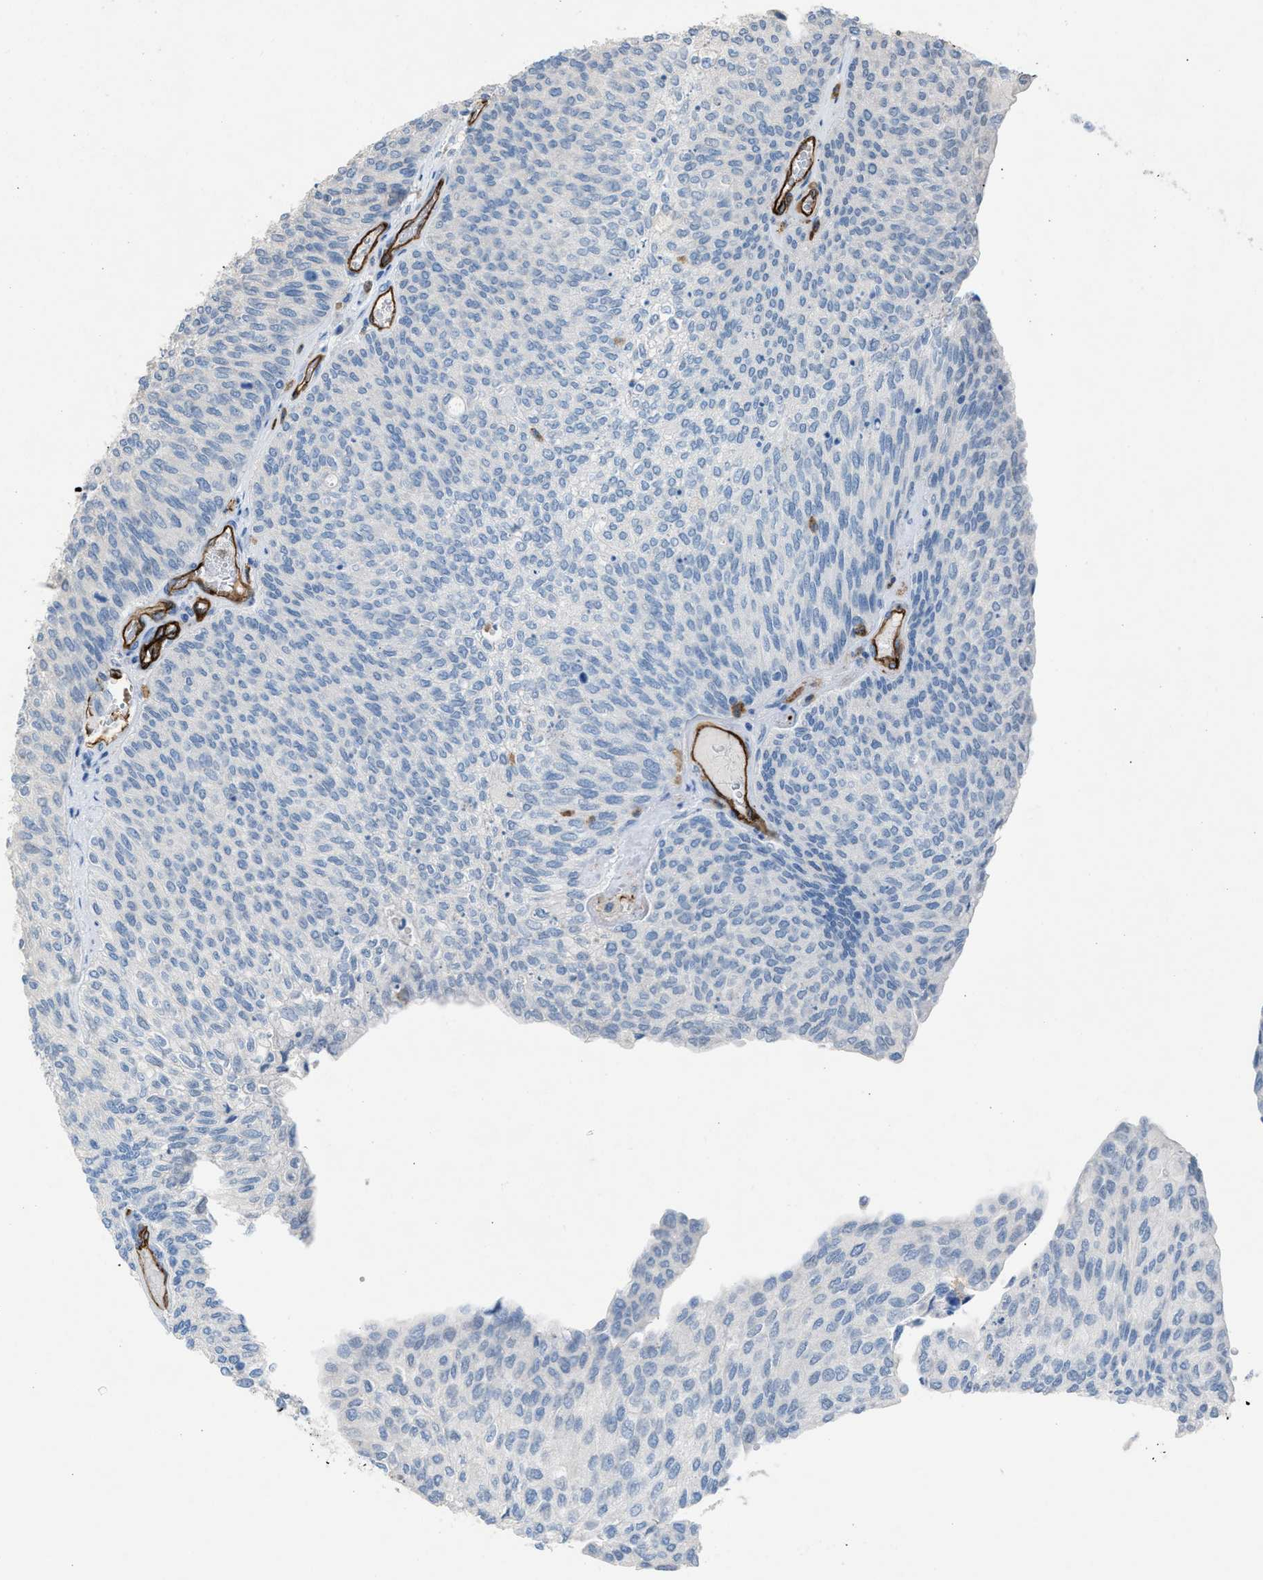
{"staining": {"intensity": "negative", "quantity": "none", "location": "none"}, "tissue": "urothelial cancer", "cell_type": "Tumor cells", "image_type": "cancer", "snomed": [{"axis": "morphology", "description": "Urothelial carcinoma, Low grade"}, {"axis": "topography", "description": "Urinary bladder"}], "caption": "The photomicrograph exhibits no significant positivity in tumor cells of urothelial cancer.", "gene": "DYSF", "patient": {"sex": "female", "age": 79}}